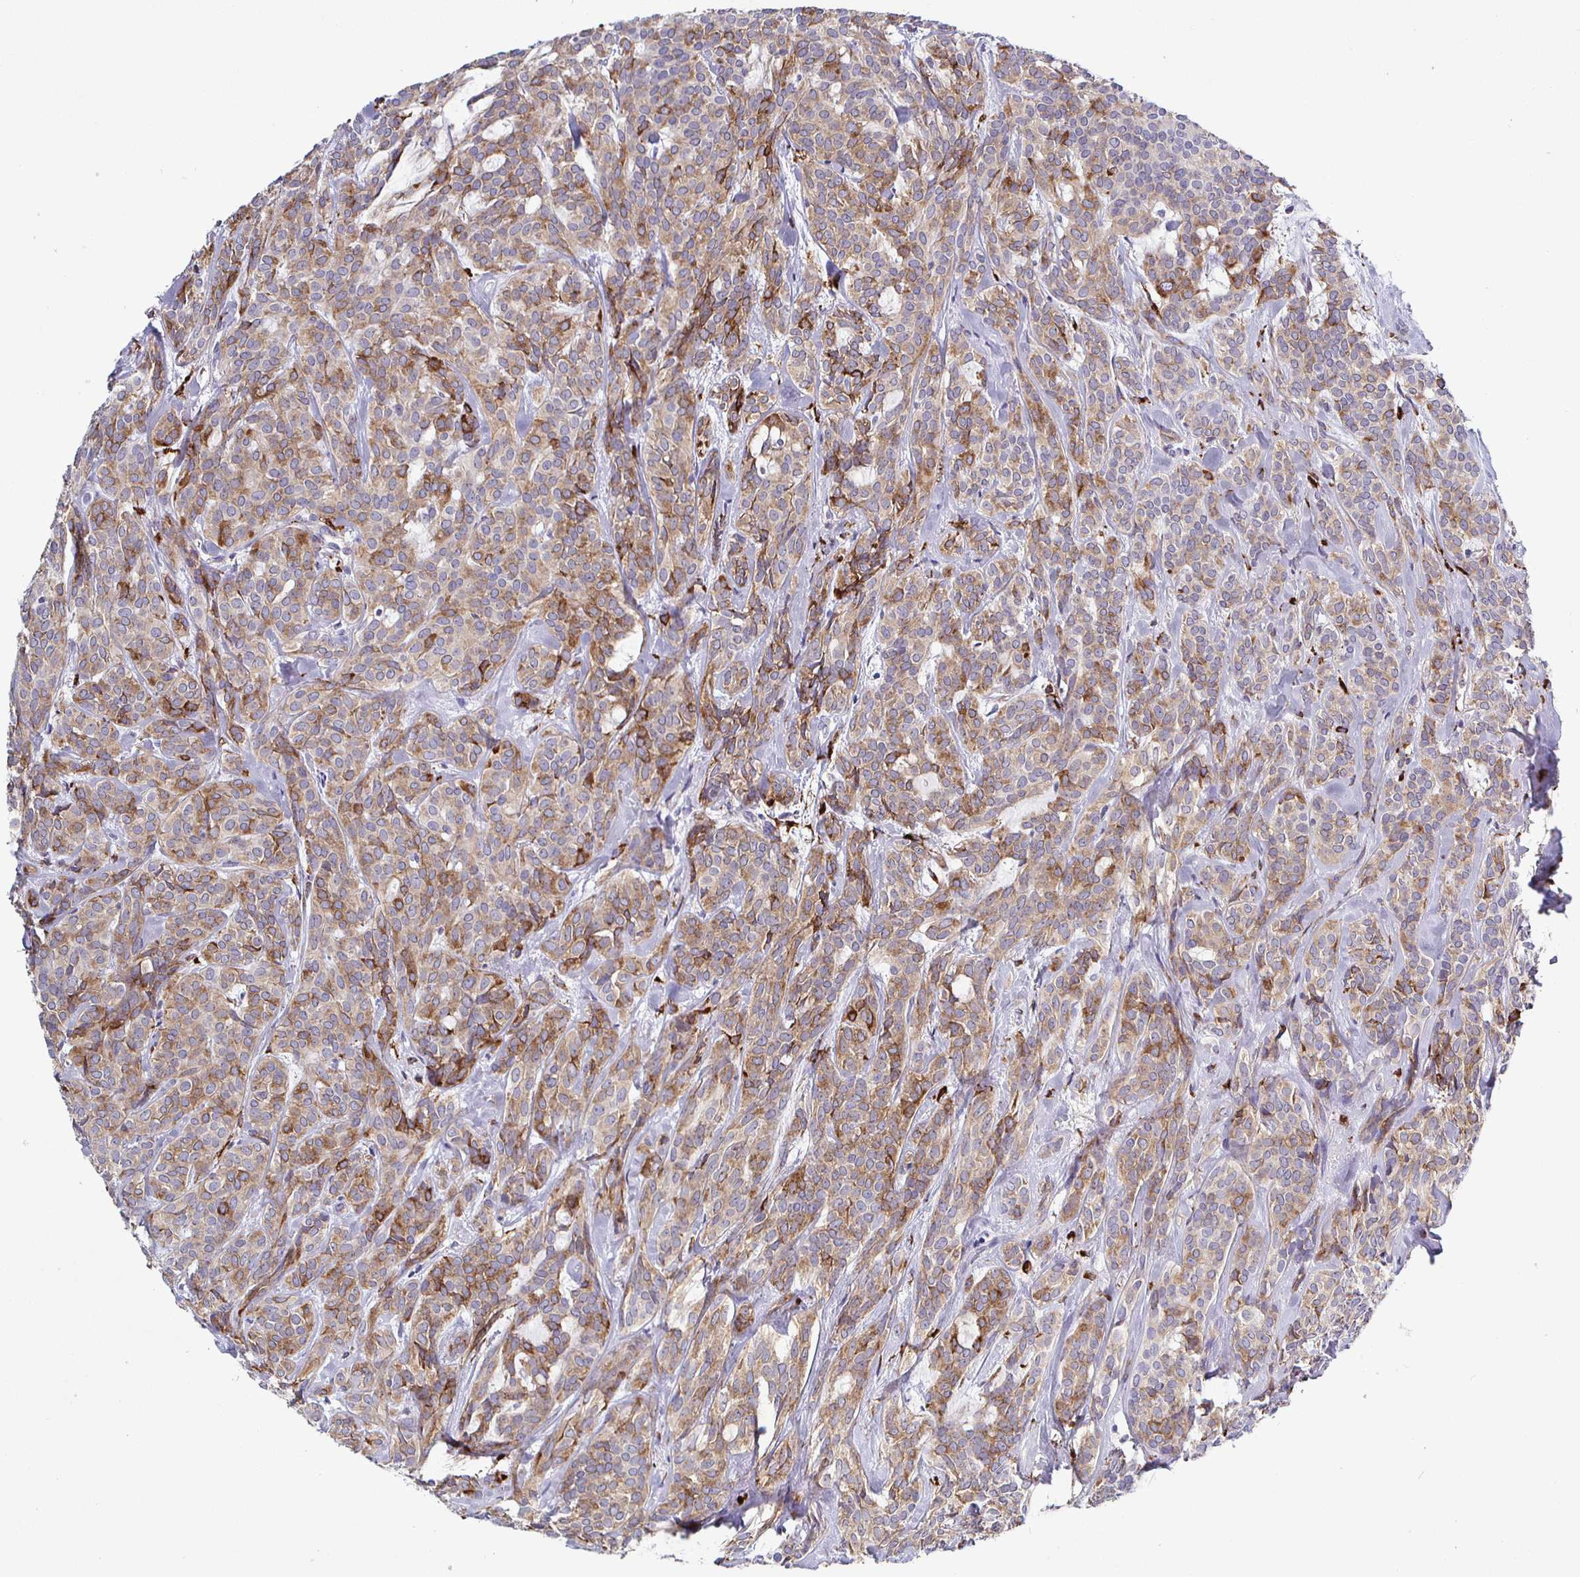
{"staining": {"intensity": "moderate", "quantity": ">75%", "location": "cytoplasmic/membranous"}, "tissue": "head and neck cancer", "cell_type": "Tumor cells", "image_type": "cancer", "snomed": [{"axis": "morphology", "description": "Adenocarcinoma, NOS"}, {"axis": "topography", "description": "Head-Neck"}], "caption": "Tumor cells show medium levels of moderate cytoplasmic/membranous staining in about >75% of cells in human head and neck adenocarcinoma.", "gene": "P4HA2", "patient": {"sex": "female", "age": 57}}